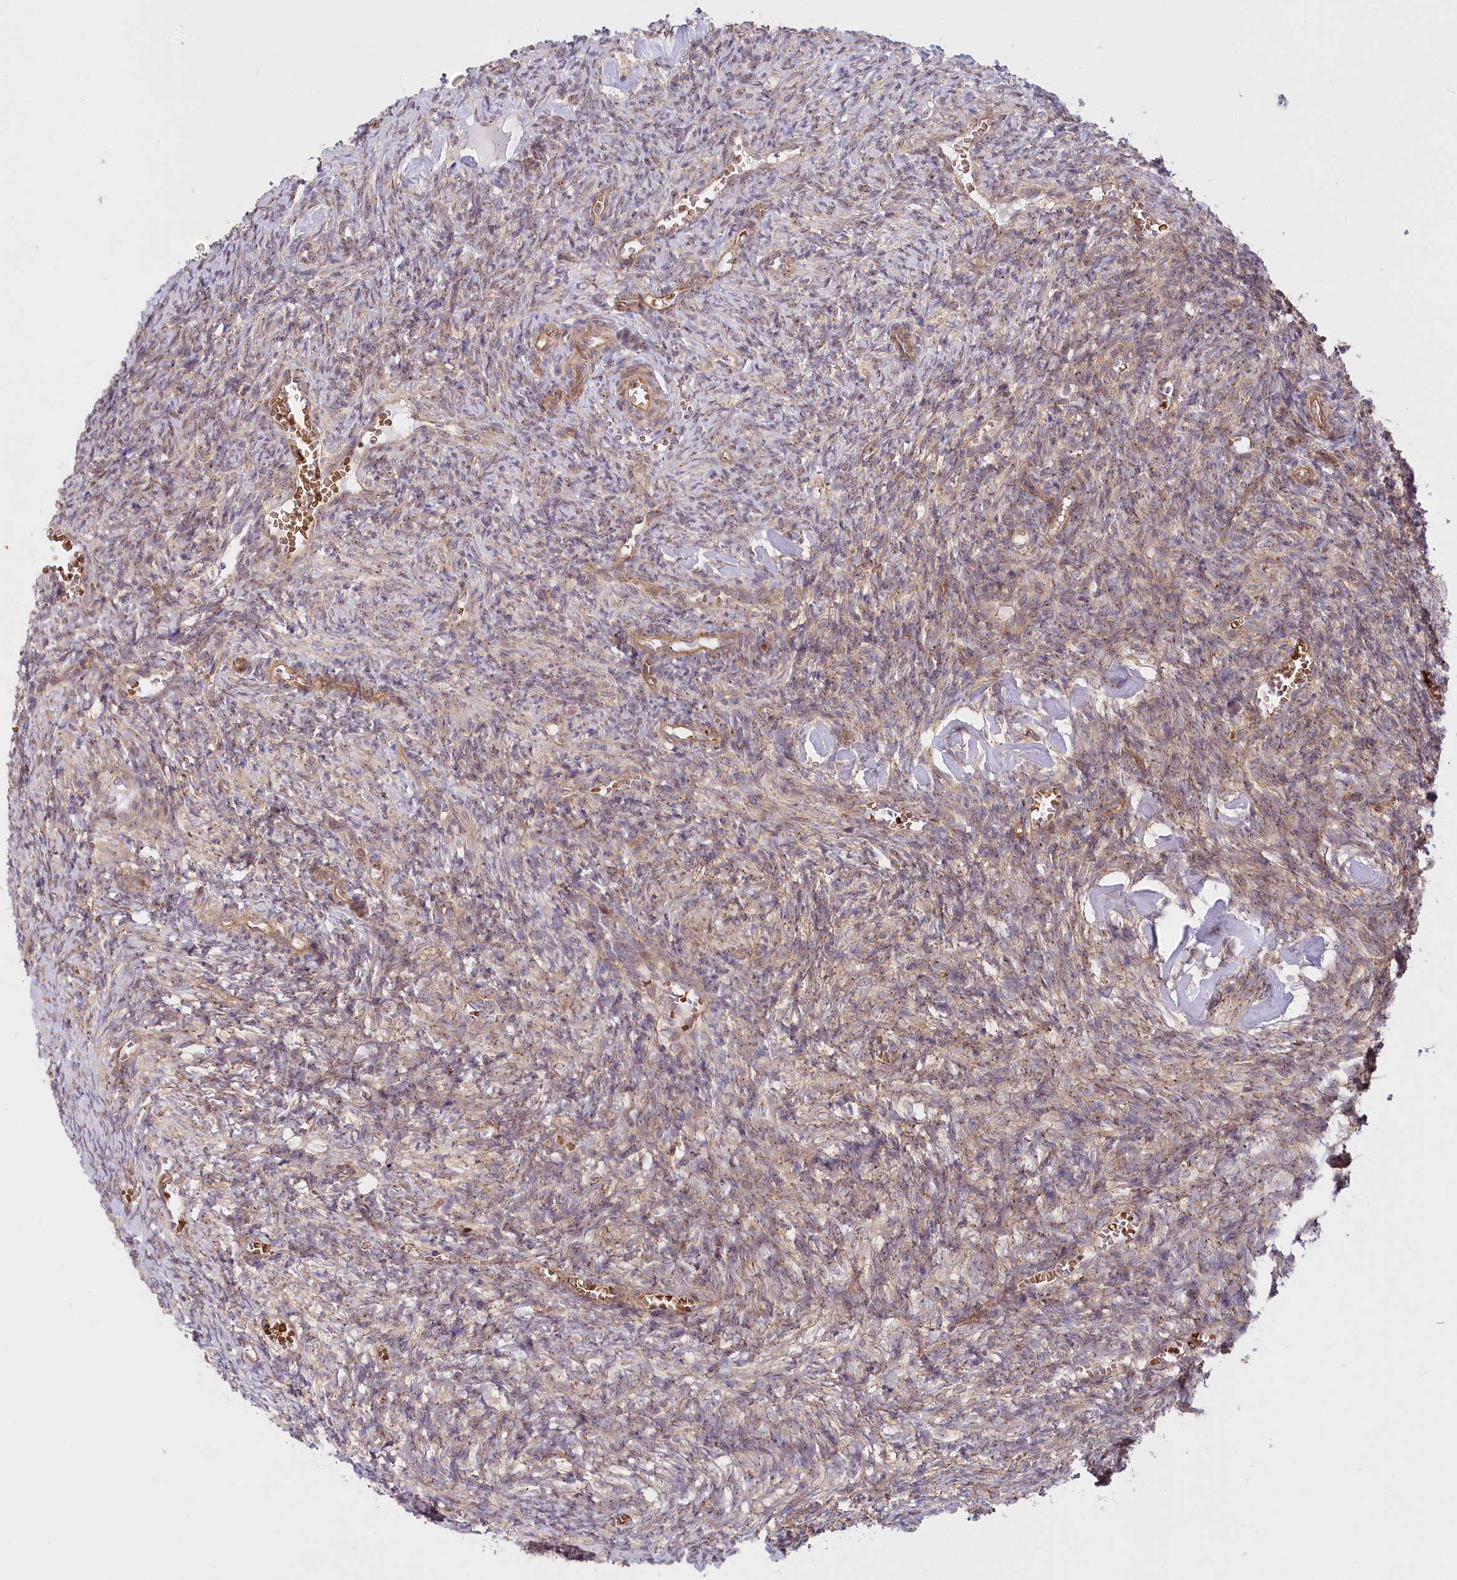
{"staining": {"intensity": "moderate", "quantity": "25%-75%", "location": "cytoplasmic/membranous"}, "tissue": "ovary", "cell_type": "Ovarian stroma cells", "image_type": "normal", "snomed": [{"axis": "morphology", "description": "Normal tissue, NOS"}, {"axis": "topography", "description": "Ovary"}], "caption": "The photomicrograph reveals staining of unremarkable ovary, revealing moderate cytoplasmic/membranous protein expression (brown color) within ovarian stroma cells.", "gene": "COMMD3", "patient": {"sex": "female", "age": 27}}